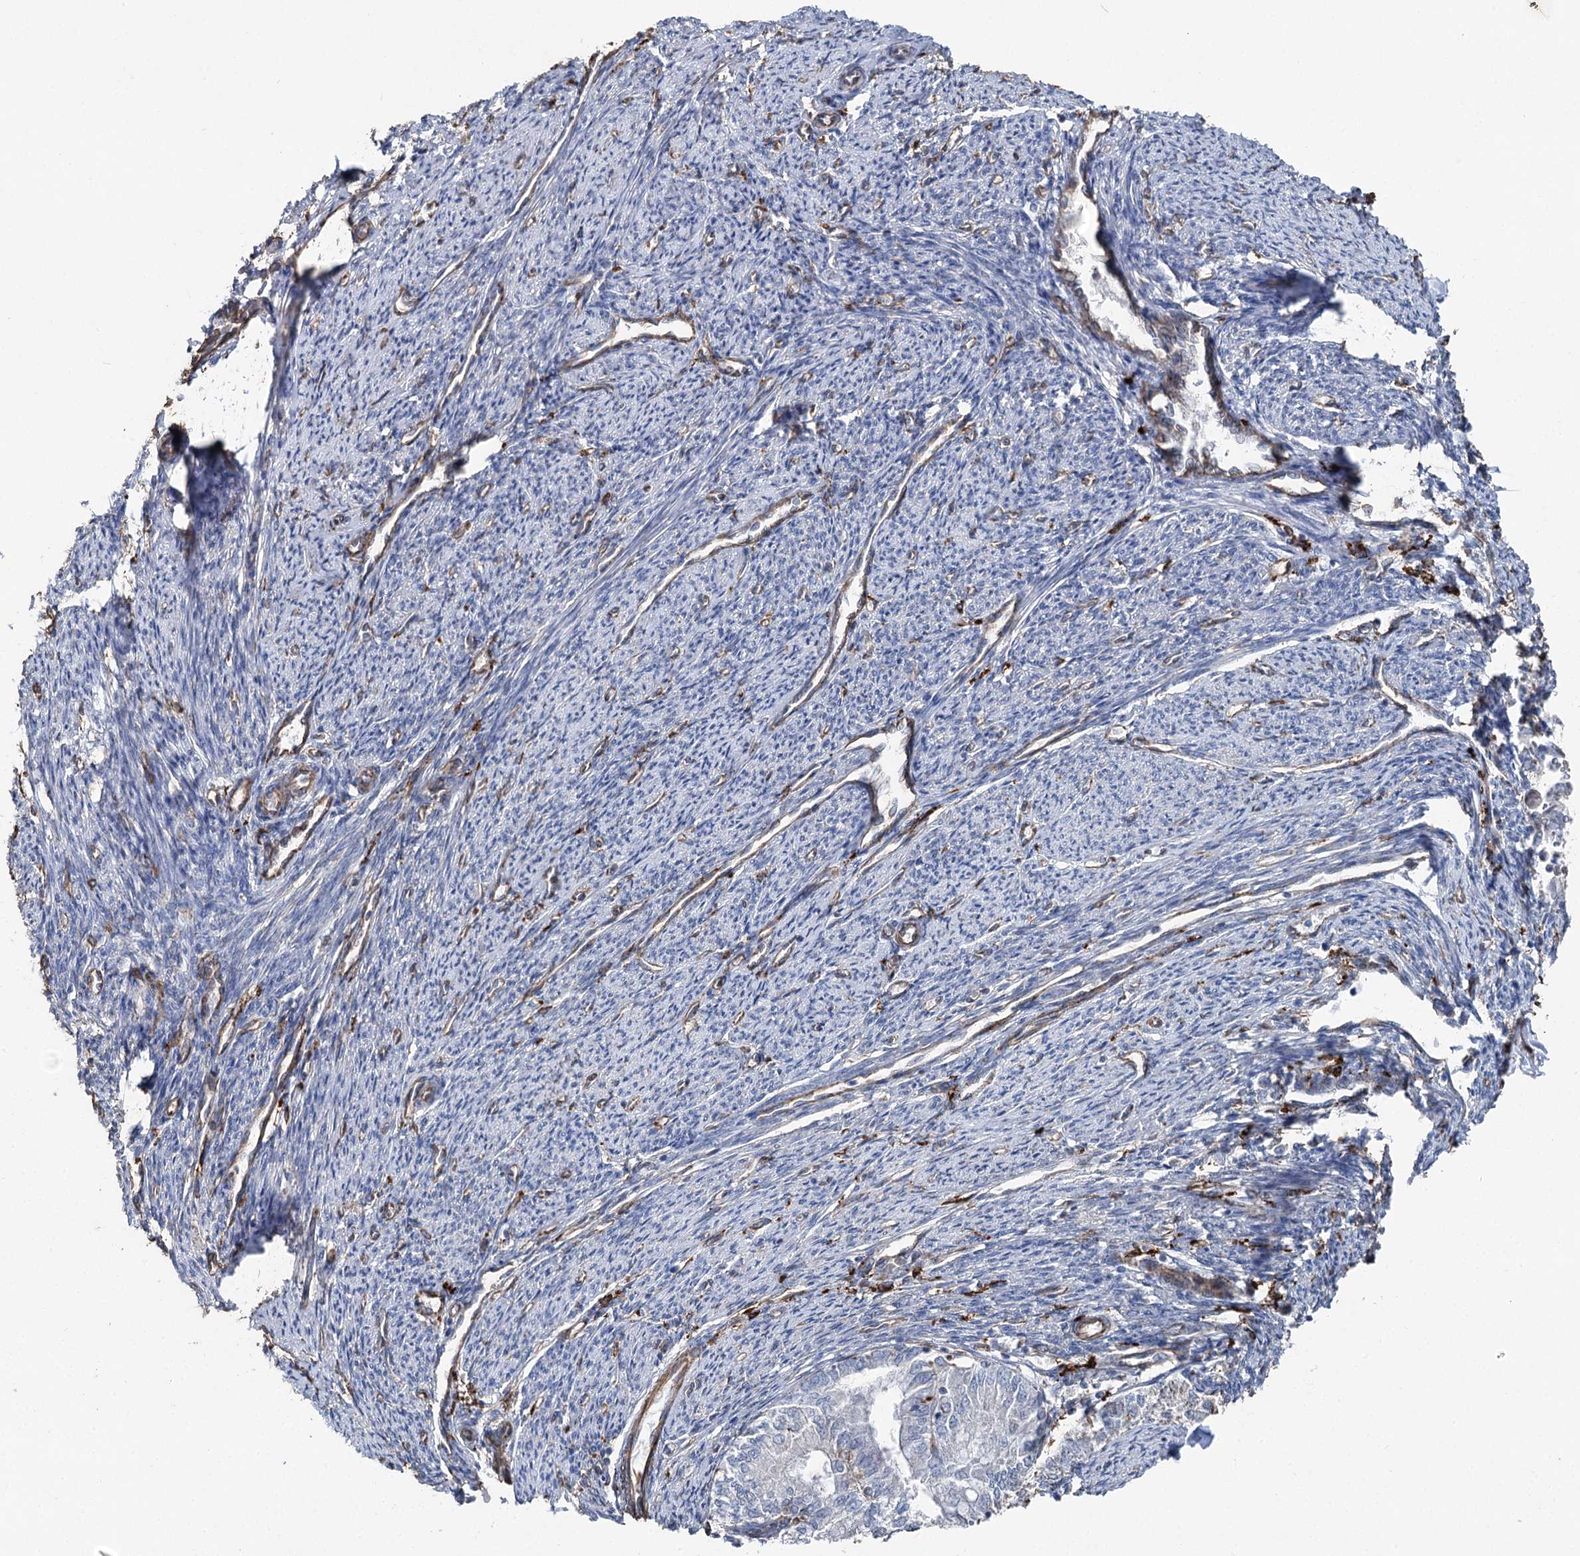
{"staining": {"intensity": "negative", "quantity": "none", "location": "none"}, "tissue": "smooth muscle", "cell_type": "Smooth muscle cells", "image_type": "normal", "snomed": [{"axis": "morphology", "description": "Normal tissue, NOS"}, {"axis": "topography", "description": "Smooth muscle"}, {"axis": "topography", "description": "Uterus"}], "caption": "Protein analysis of normal smooth muscle reveals no significant expression in smooth muscle cells.", "gene": "CLEC4M", "patient": {"sex": "female", "age": 59}}